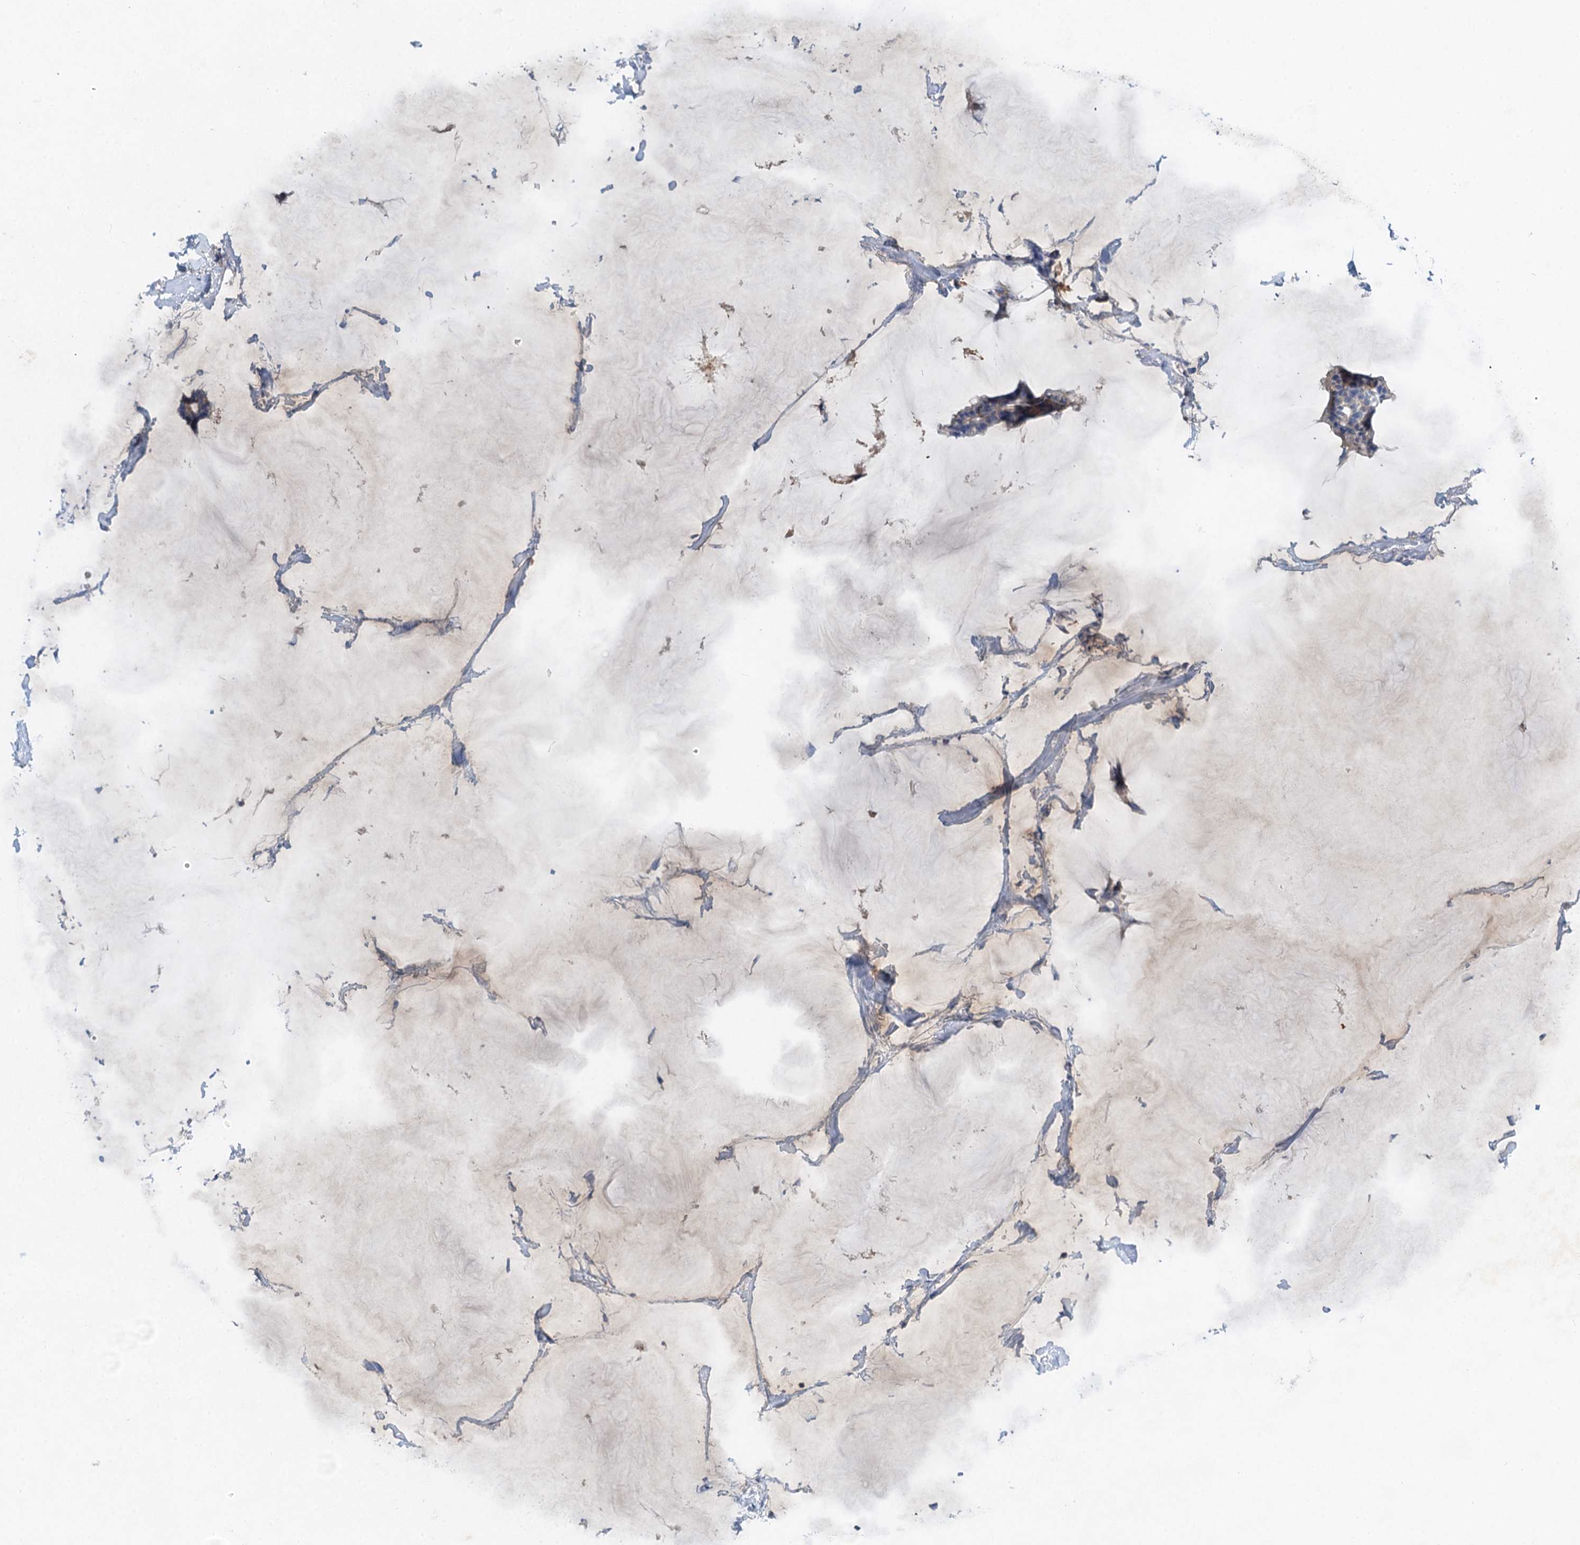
{"staining": {"intensity": "negative", "quantity": "none", "location": "none"}, "tissue": "breast cancer", "cell_type": "Tumor cells", "image_type": "cancer", "snomed": [{"axis": "morphology", "description": "Duct carcinoma"}, {"axis": "topography", "description": "Breast"}], "caption": "A micrograph of breast cancer stained for a protein shows no brown staining in tumor cells.", "gene": "OTOA", "patient": {"sex": "female", "age": 93}}